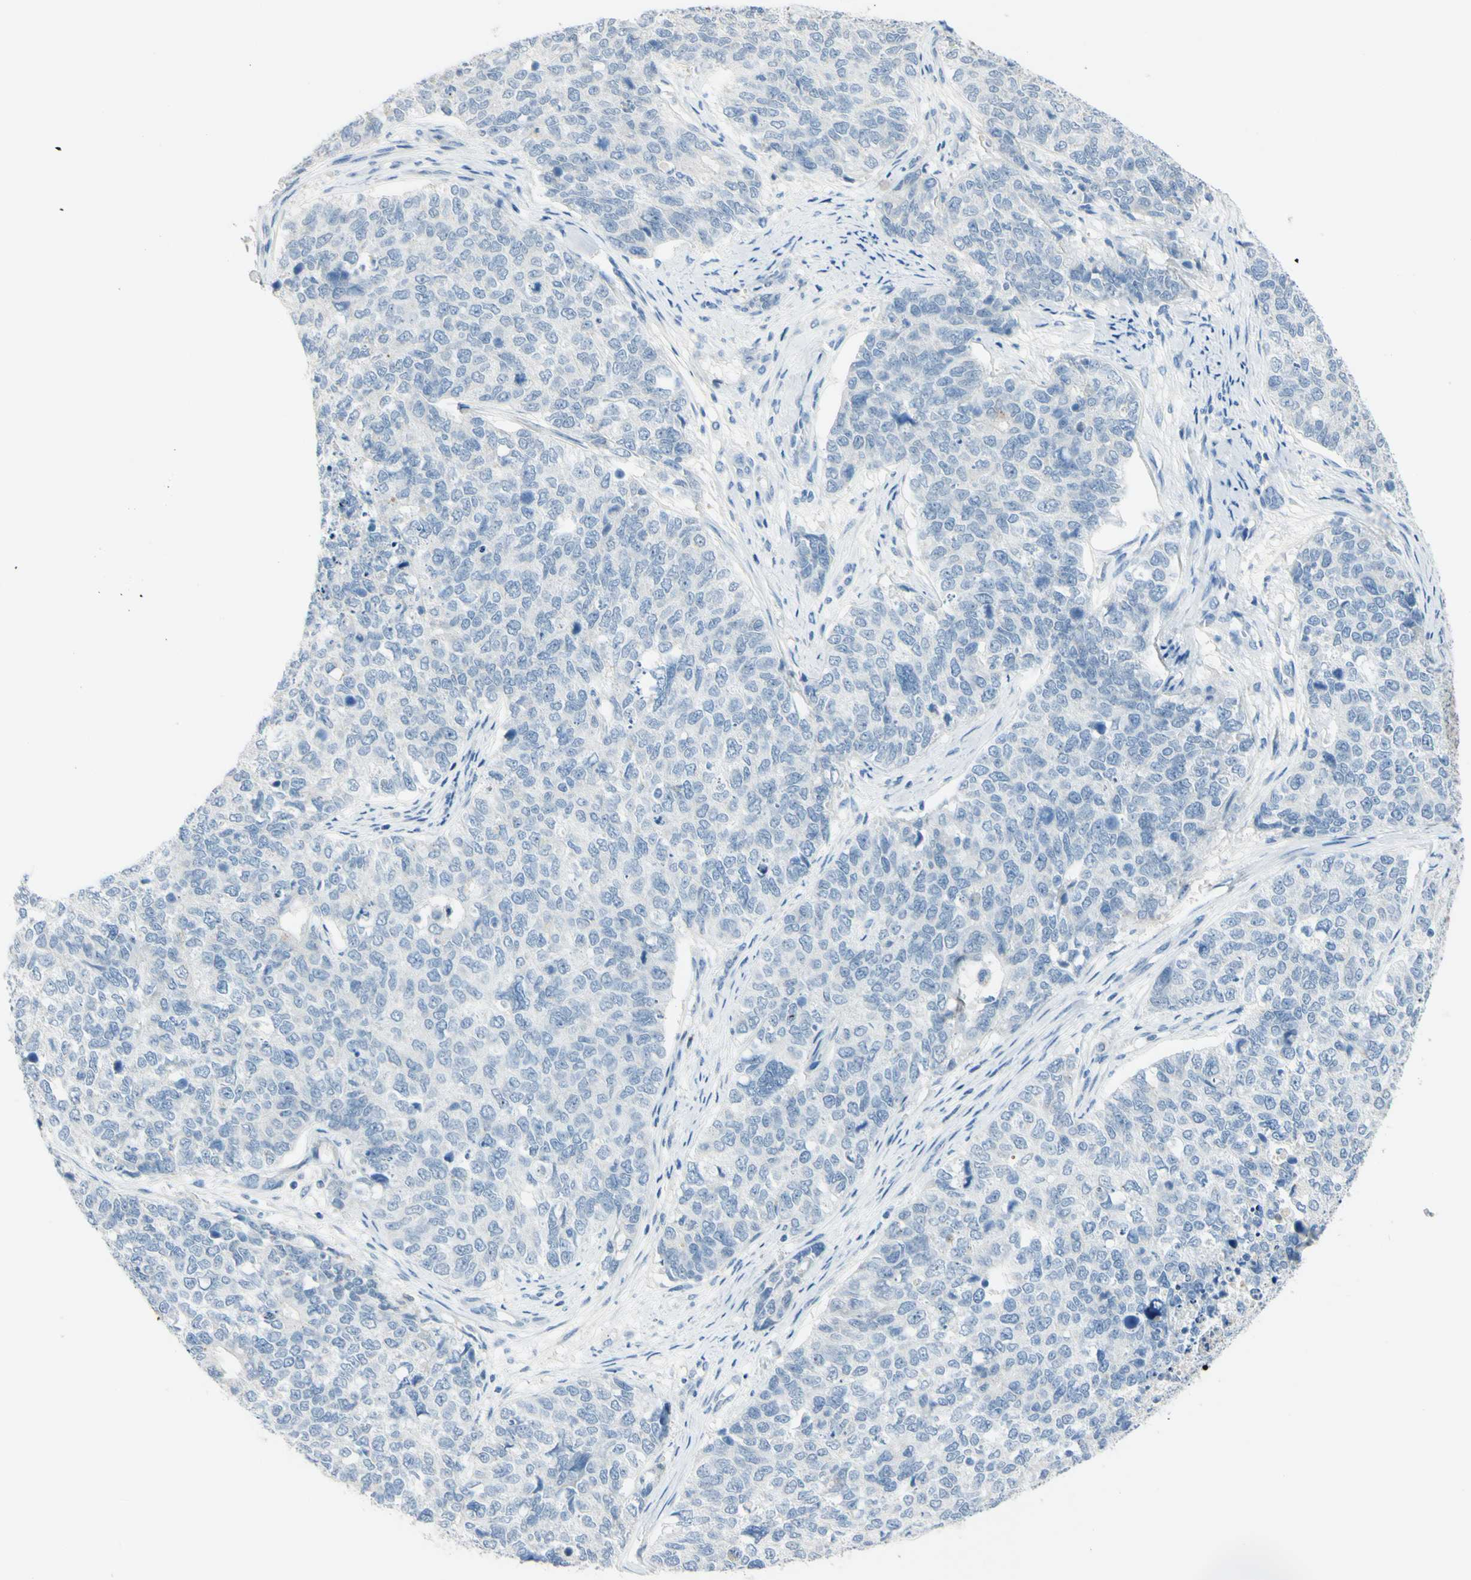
{"staining": {"intensity": "negative", "quantity": "none", "location": "none"}, "tissue": "cervical cancer", "cell_type": "Tumor cells", "image_type": "cancer", "snomed": [{"axis": "morphology", "description": "Squamous cell carcinoma, NOS"}, {"axis": "topography", "description": "Cervix"}], "caption": "This is an immunohistochemistry (IHC) image of human cervical cancer (squamous cell carcinoma). There is no positivity in tumor cells.", "gene": "ZNF557", "patient": {"sex": "female", "age": 63}}